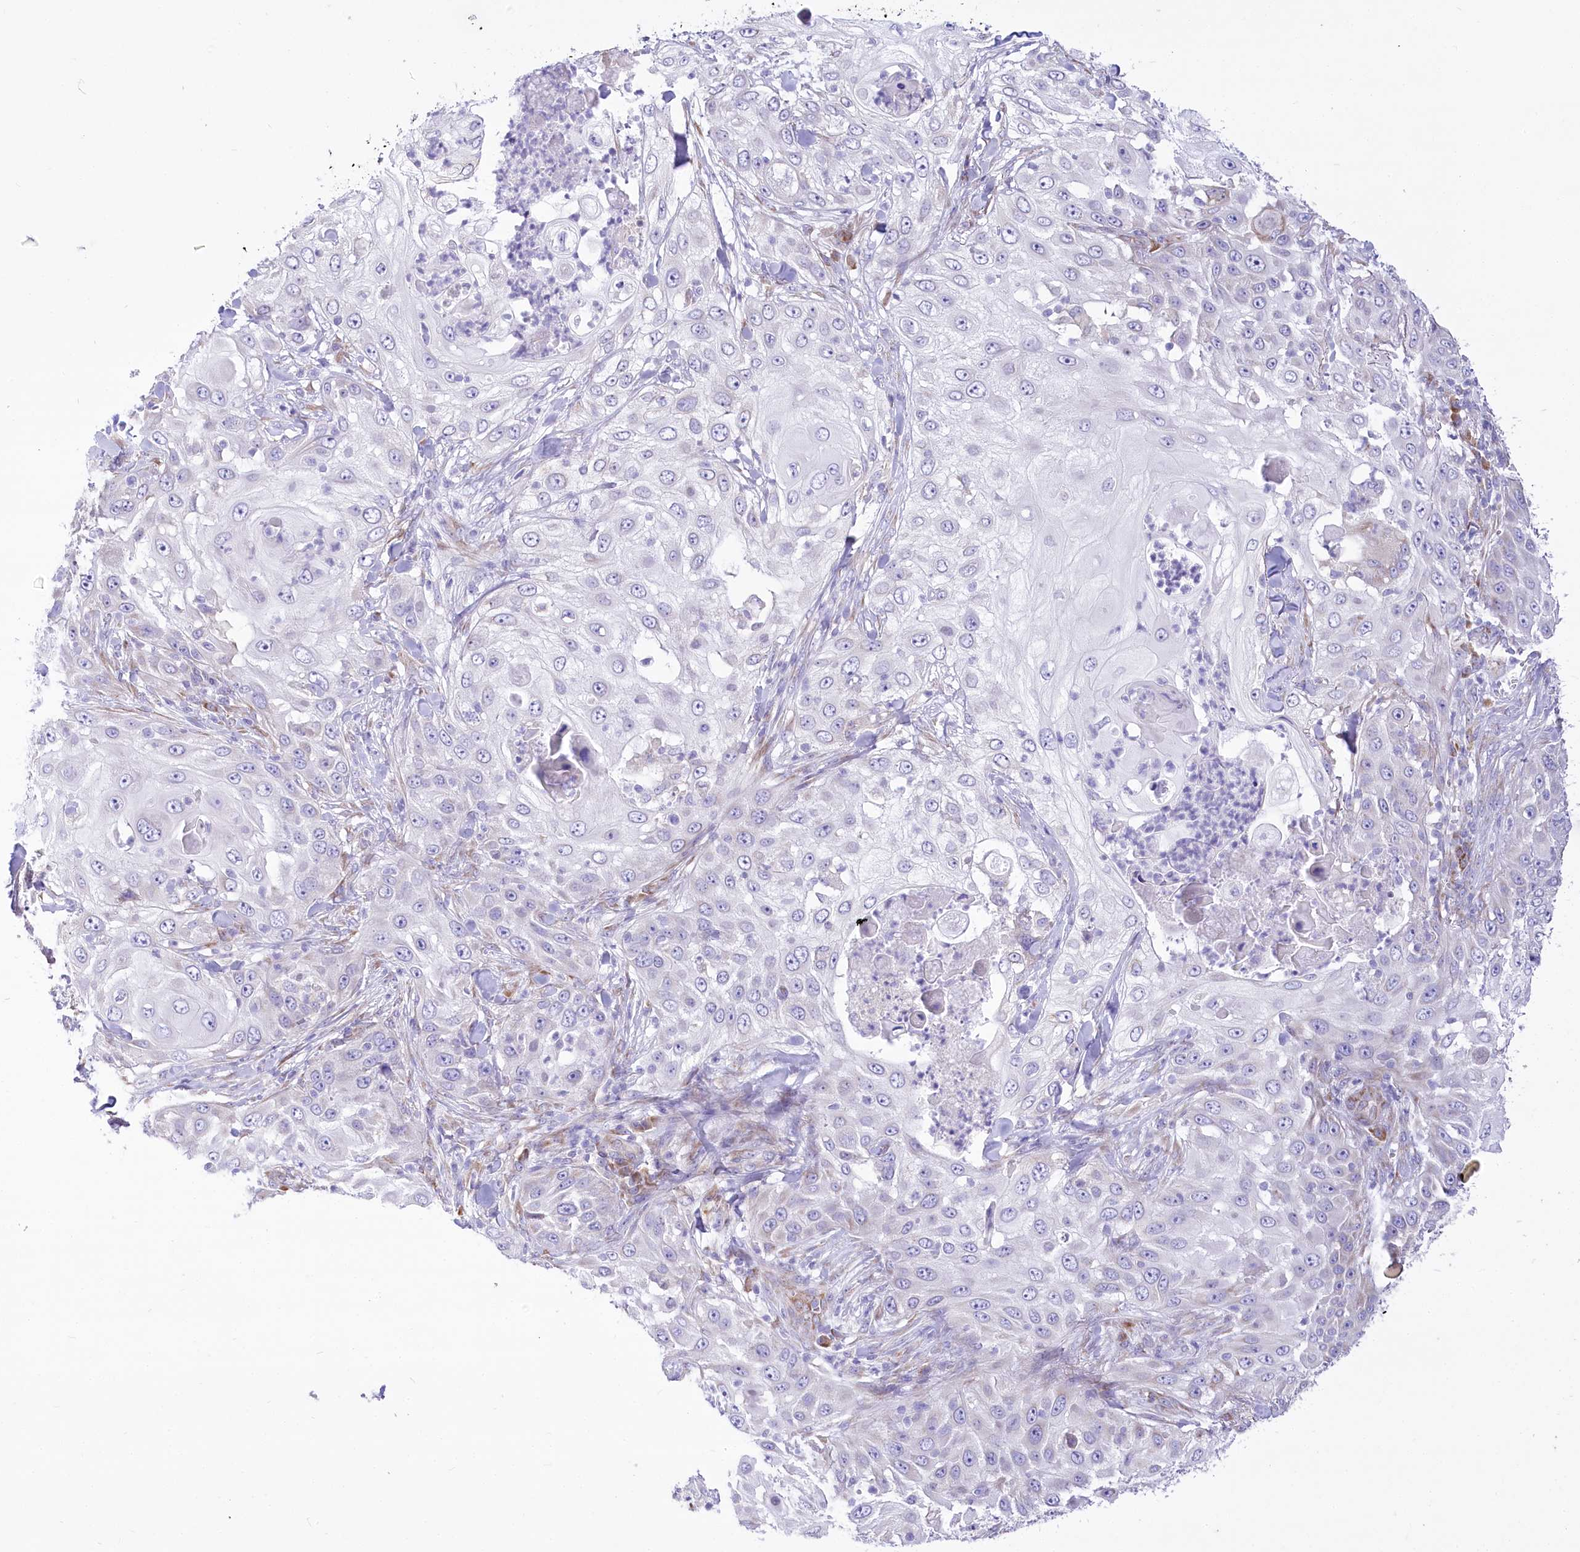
{"staining": {"intensity": "negative", "quantity": "none", "location": "none"}, "tissue": "skin cancer", "cell_type": "Tumor cells", "image_type": "cancer", "snomed": [{"axis": "morphology", "description": "Squamous cell carcinoma, NOS"}, {"axis": "topography", "description": "Skin"}], "caption": "Tumor cells show no significant protein expression in squamous cell carcinoma (skin).", "gene": "STT3B", "patient": {"sex": "female", "age": 44}}